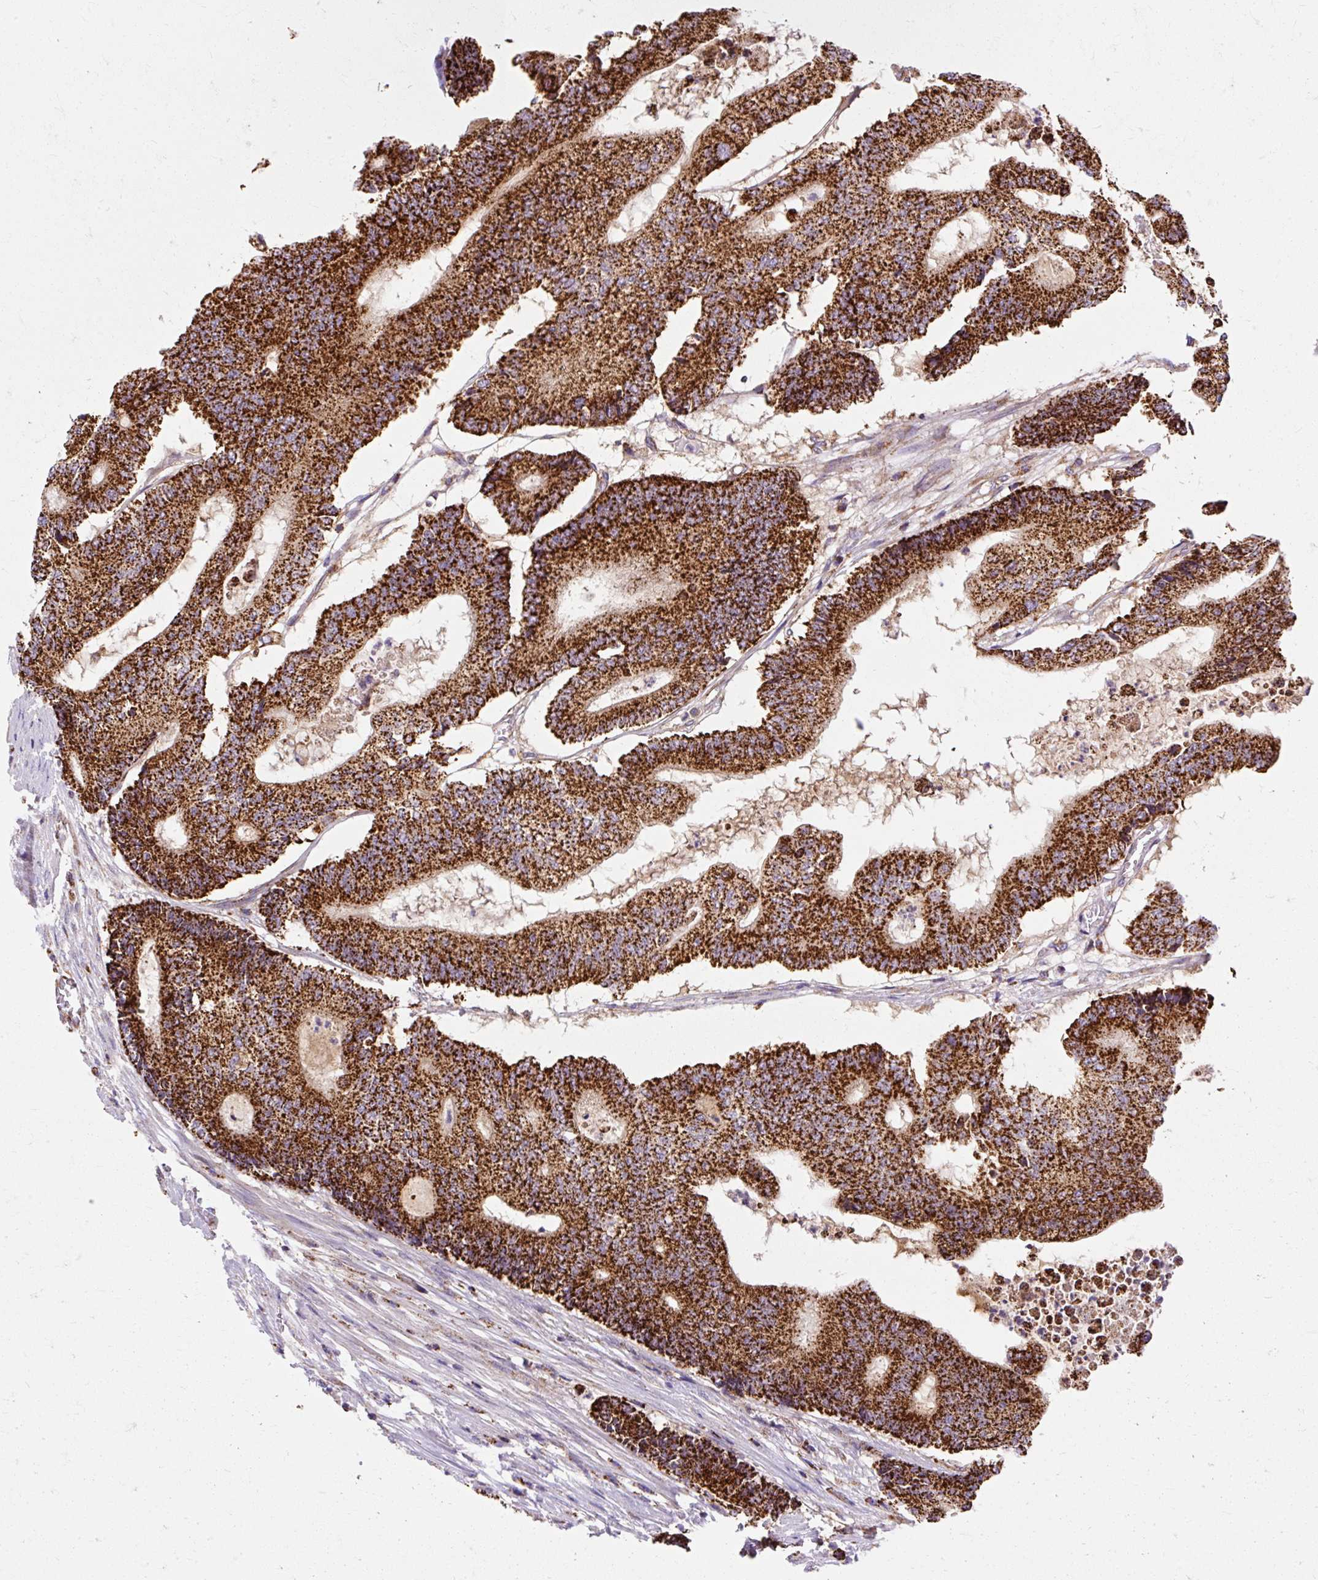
{"staining": {"intensity": "strong", "quantity": ">75%", "location": "cytoplasmic/membranous"}, "tissue": "colorectal cancer", "cell_type": "Tumor cells", "image_type": "cancer", "snomed": [{"axis": "morphology", "description": "Adenocarcinoma, NOS"}, {"axis": "topography", "description": "Colon"}], "caption": "Colorectal adenocarcinoma stained with a protein marker reveals strong staining in tumor cells.", "gene": "CEP290", "patient": {"sex": "female", "age": 84}}